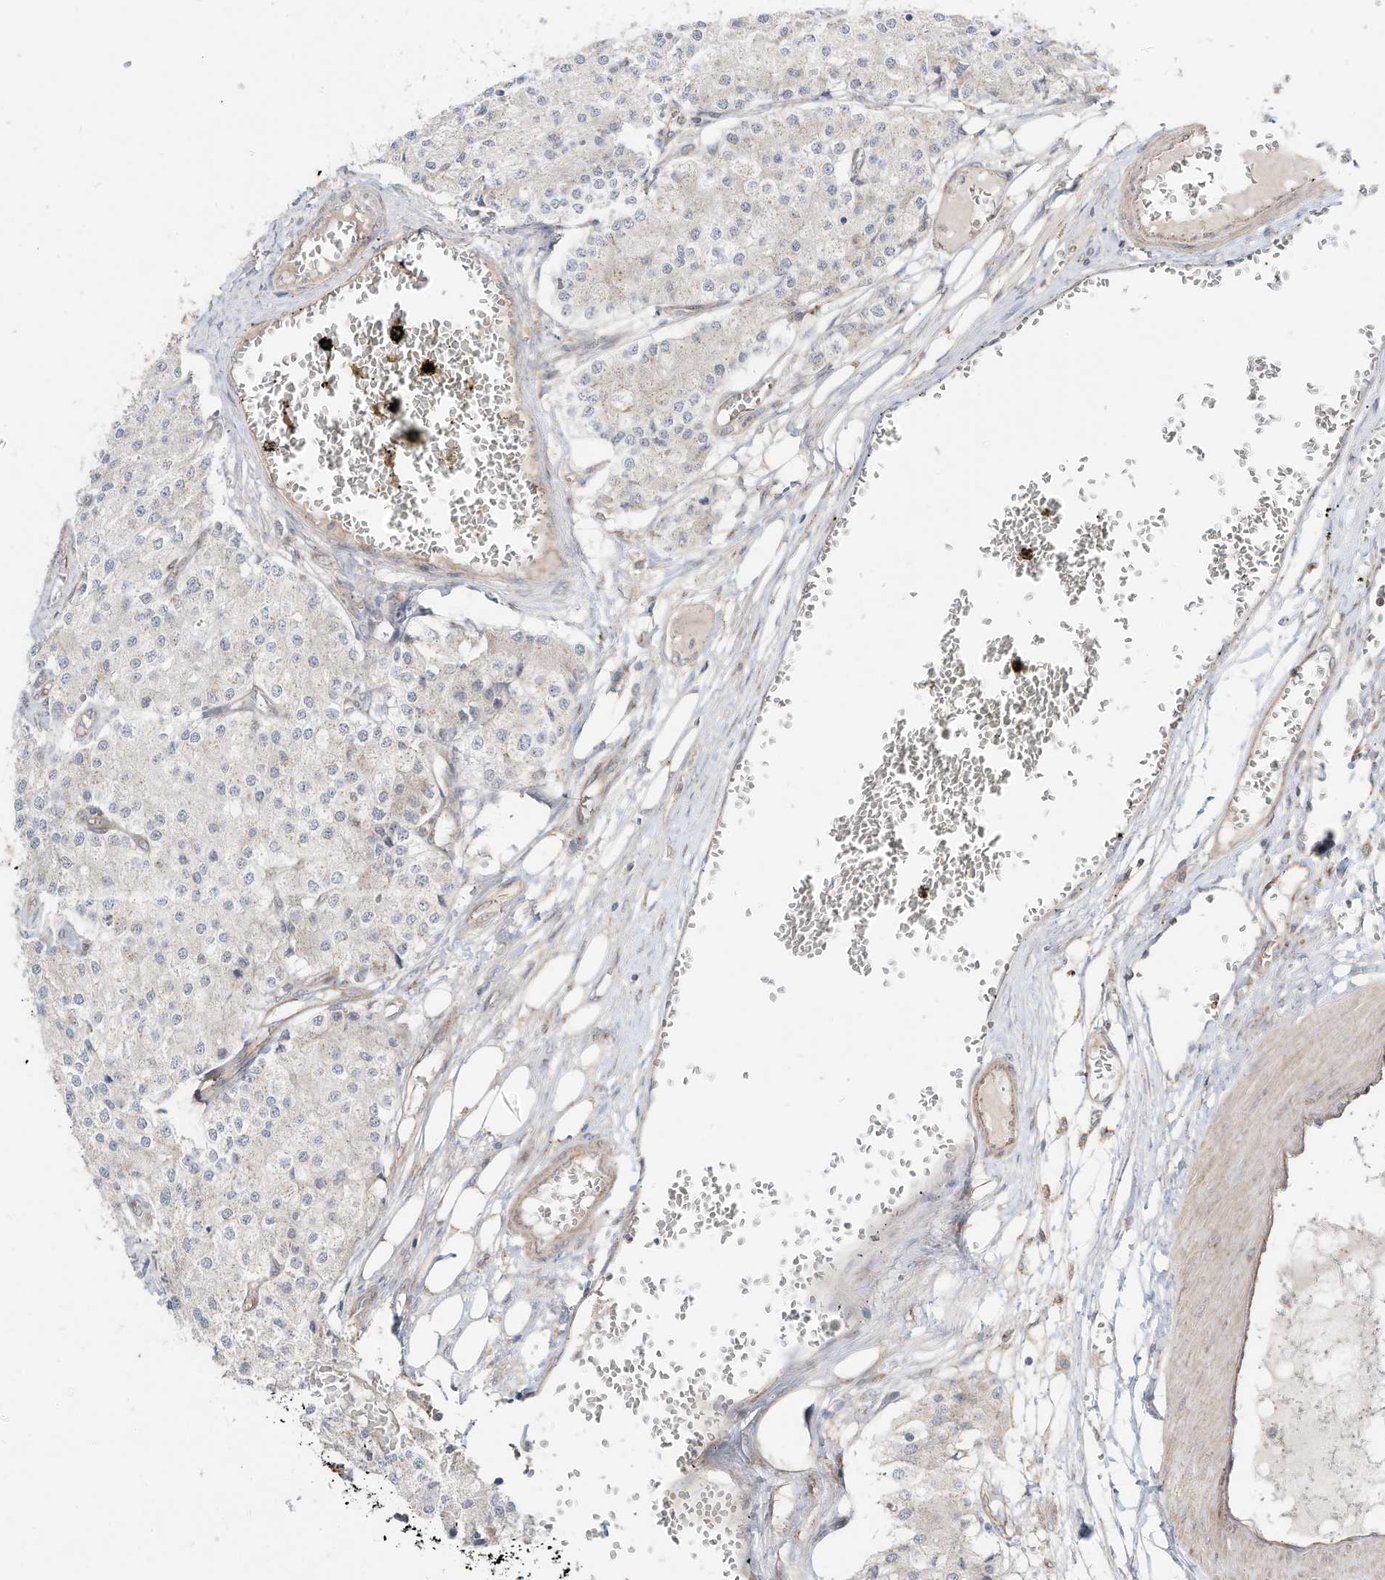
{"staining": {"intensity": "negative", "quantity": "none", "location": "none"}, "tissue": "carcinoid", "cell_type": "Tumor cells", "image_type": "cancer", "snomed": [{"axis": "morphology", "description": "Carcinoid, malignant, NOS"}, {"axis": "topography", "description": "Colon"}], "caption": "IHC of human carcinoid exhibits no expression in tumor cells.", "gene": "CUX1", "patient": {"sex": "female", "age": 52}}